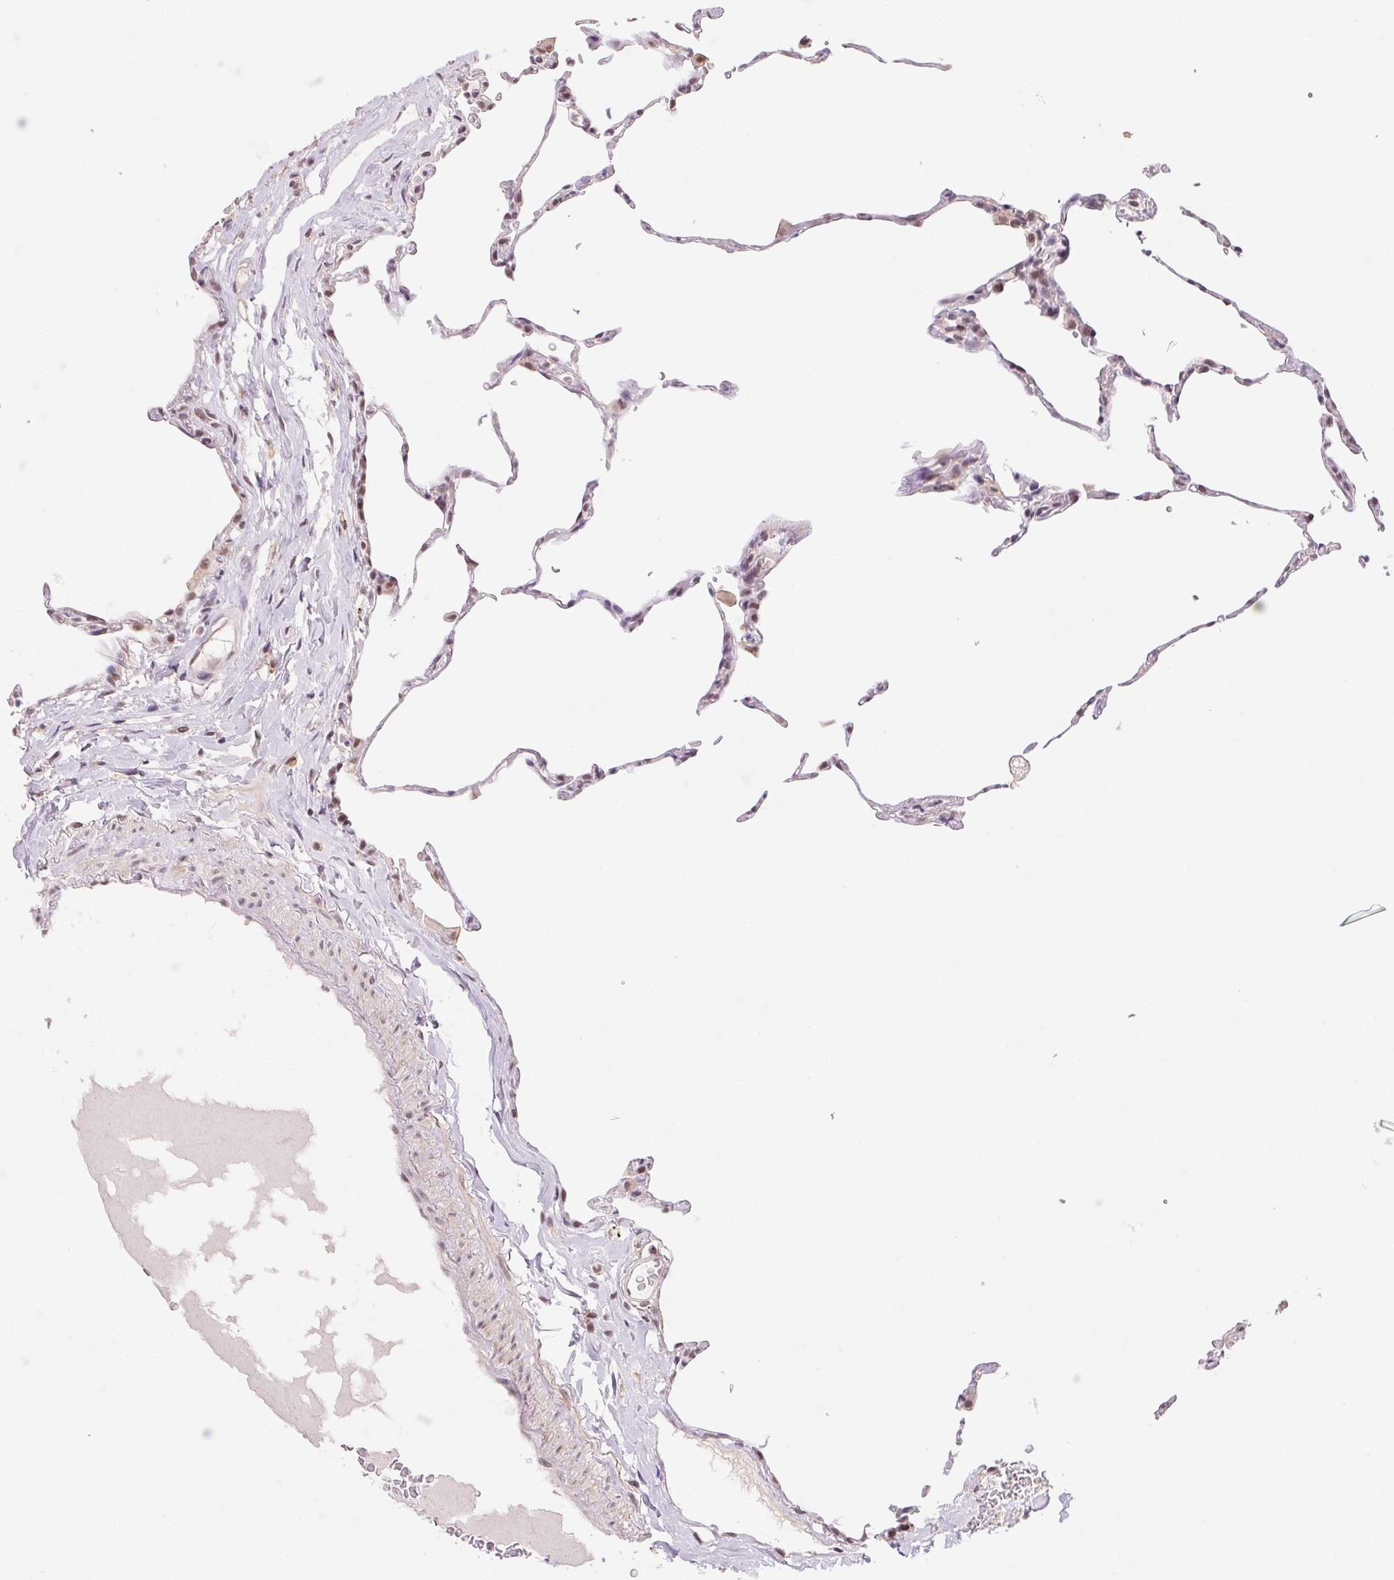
{"staining": {"intensity": "moderate", "quantity": "<25%", "location": "nuclear"}, "tissue": "lung", "cell_type": "Alveolar cells", "image_type": "normal", "snomed": [{"axis": "morphology", "description": "Normal tissue, NOS"}, {"axis": "topography", "description": "Lung"}], "caption": "The photomicrograph exhibits immunohistochemical staining of normal lung. There is moderate nuclear expression is identified in approximately <25% of alveolar cells.", "gene": "PRPF18", "patient": {"sex": "female", "age": 57}}